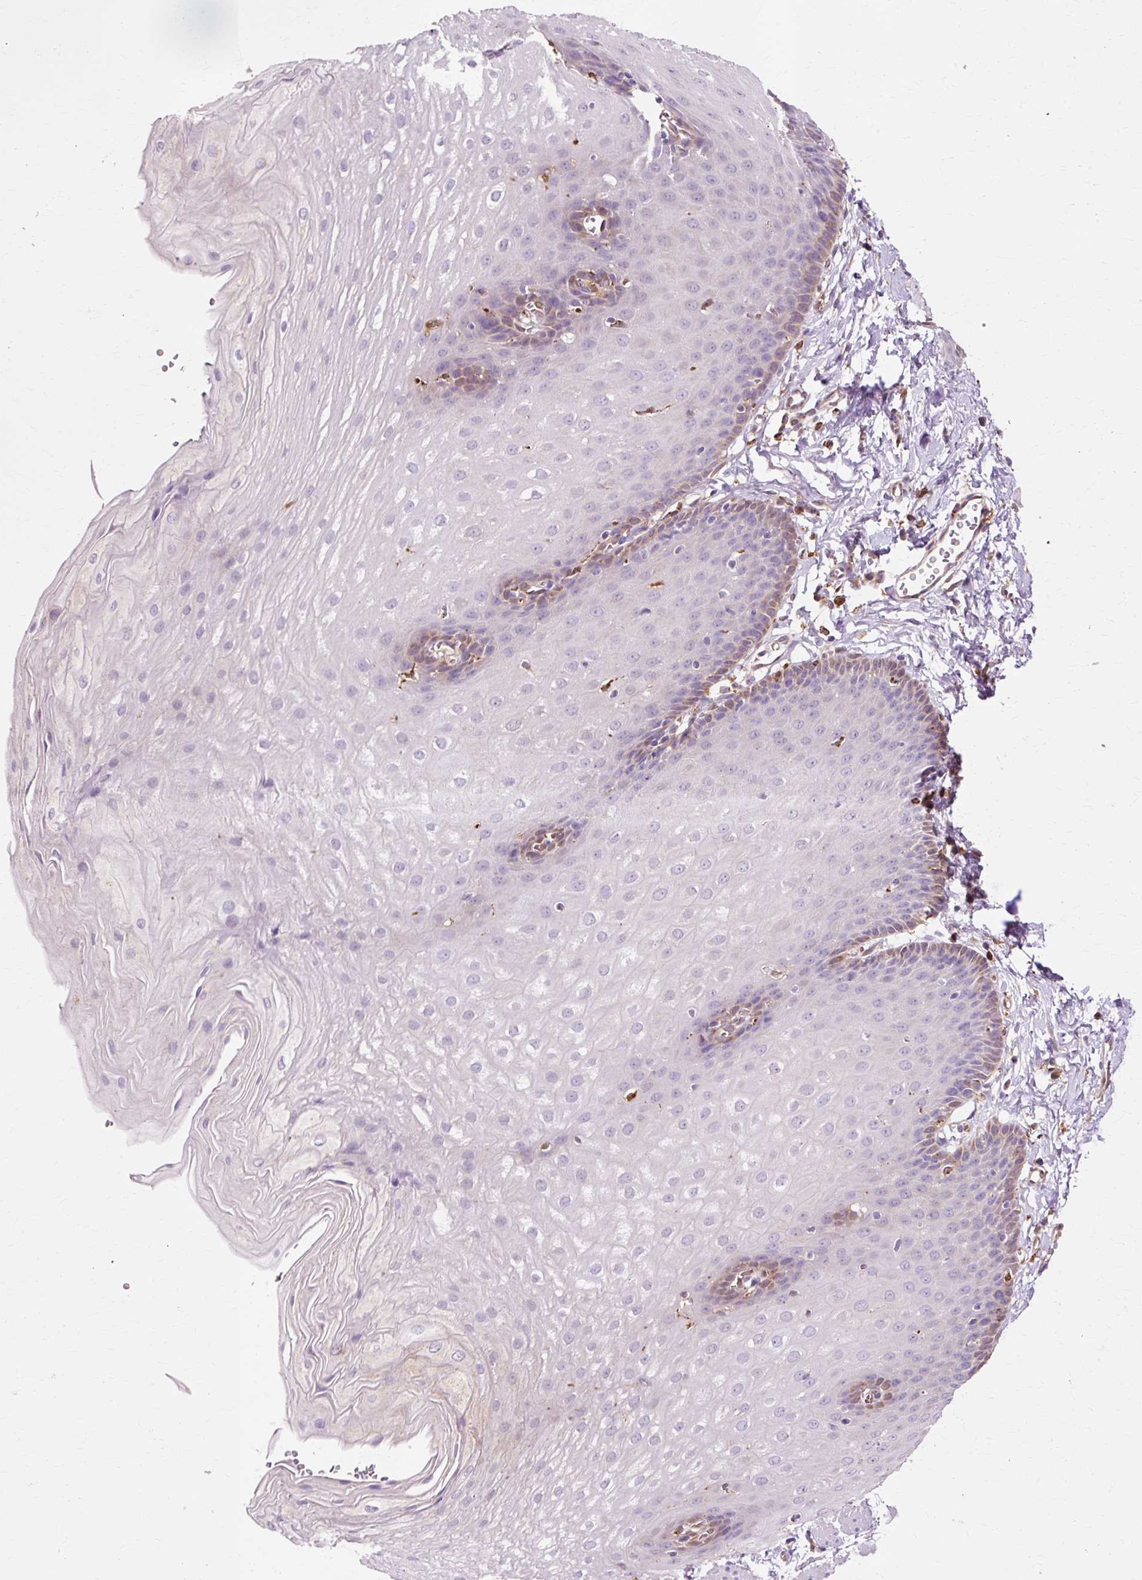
{"staining": {"intensity": "moderate", "quantity": "<25%", "location": "cytoplasmic/membranous"}, "tissue": "esophagus", "cell_type": "Squamous epithelial cells", "image_type": "normal", "snomed": [{"axis": "morphology", "description": "Normal tissue, NOS"}, {"axis": "topography", "description": "Esophagus"}], "caption": "Immunohistochemical staining of benign esophagus reveals <25% levels of moderate cytoplasmic/membranous protein positivity in about <25% of squamous epithelial cells.", "gene": "GPX1", "patient": {"sex": "male", "age": 70}}